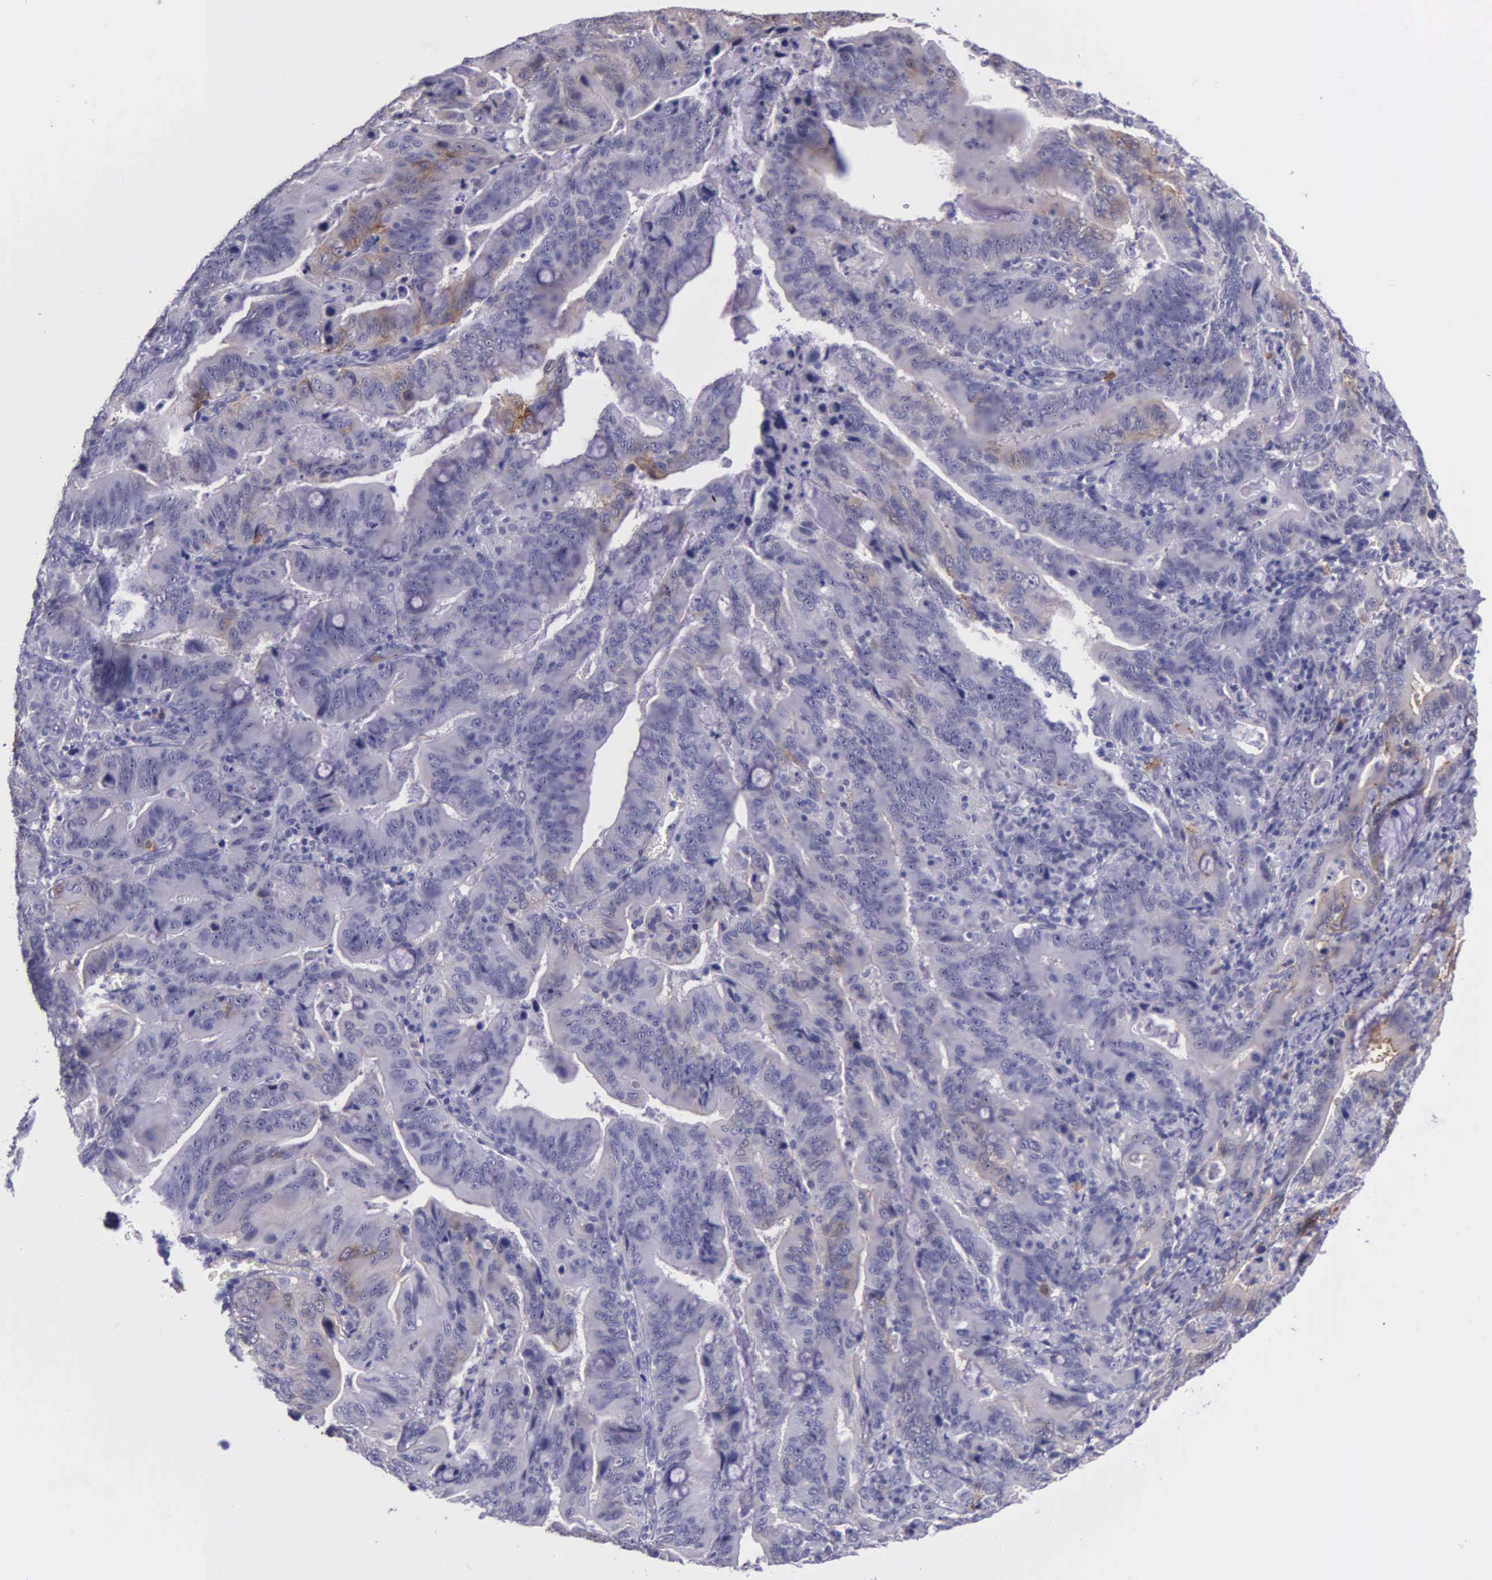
{"staining": {"intensity": "weak", "quantity": "25%-75%", "location": "cytoplasmic/membranous"}, "tissue": "stomach cancer", "cell_type": "Tumor cells", "image_type": "cancer", "snomed": [{"axis": "morphology", "description": "Adenocarcinoma, NOS"}, {"axis": "topography", "description": "Stomach, upper"}], "caption": "Tumor cells demonstrate low levels of weak cytoplasmic/membranous positivity in approximately 25%-75% of cells in human stomach cancer.", "gene": "AHNAK2", "patient": {"sex": "male", "age": 63}}